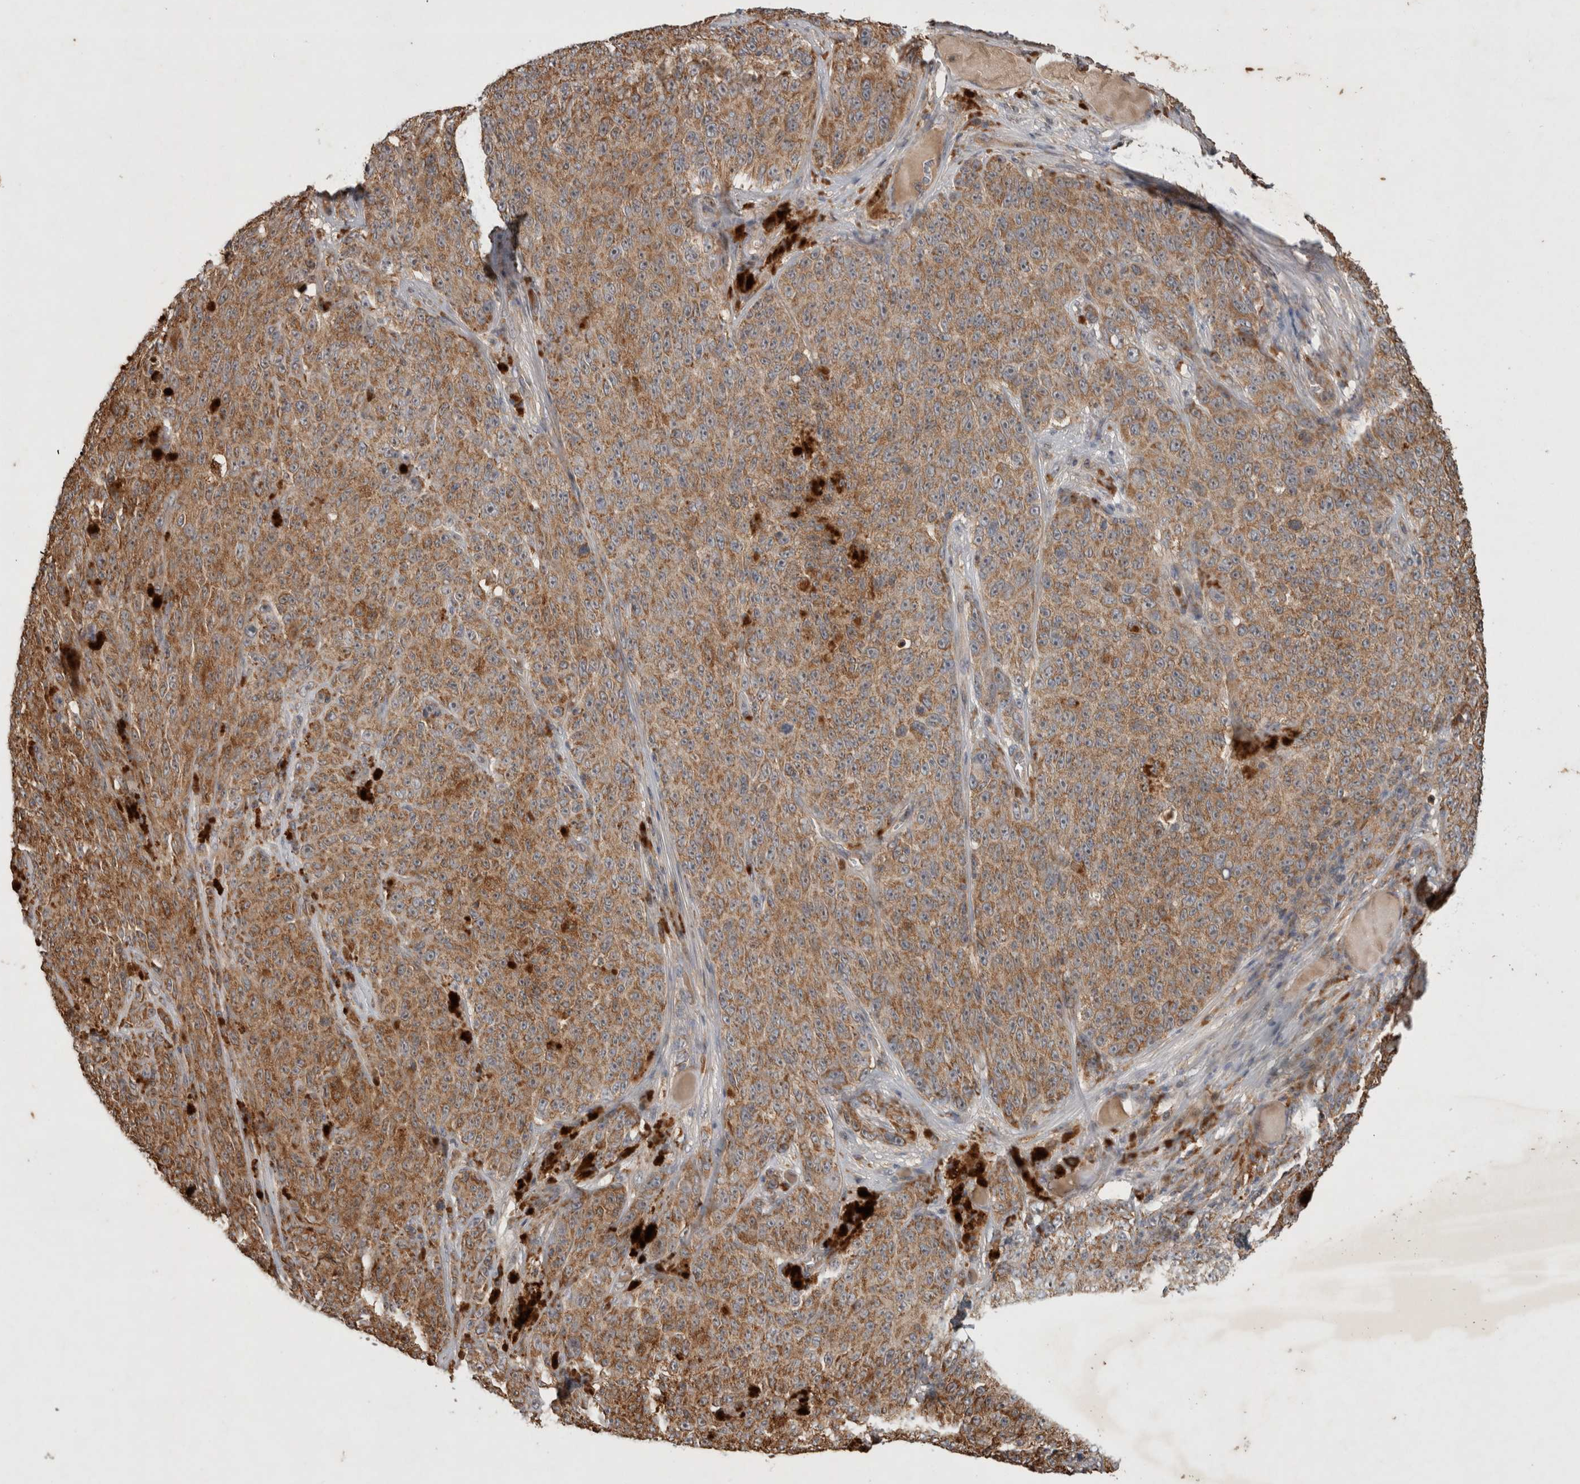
{"staining": {"intensity": "moderate", "quantity": ">75%", "location": "cytoplasmic/membranous"}, "tissue": "melanoma", "cell_type": "Tumor cells", "image_type": "cancer", "snomed": [{"axis": "morphology", "description": "Malignant melanoma, NOS"}, {"axis": "topography", "description": "Skin"}], "caption": "Immunohistochemistry (DAB (3,3'-diaminobenzidine)) staining of melanoma shows moderate cytoplasmic/membranous protein positivity in about >75% of tumor cells. (DAB (3,3'-diaminobenzidine) IHC with brightfield microscopy, high magnification).", "gene": "SERAC1", "patient": {"sex": "female", "age": 82}}